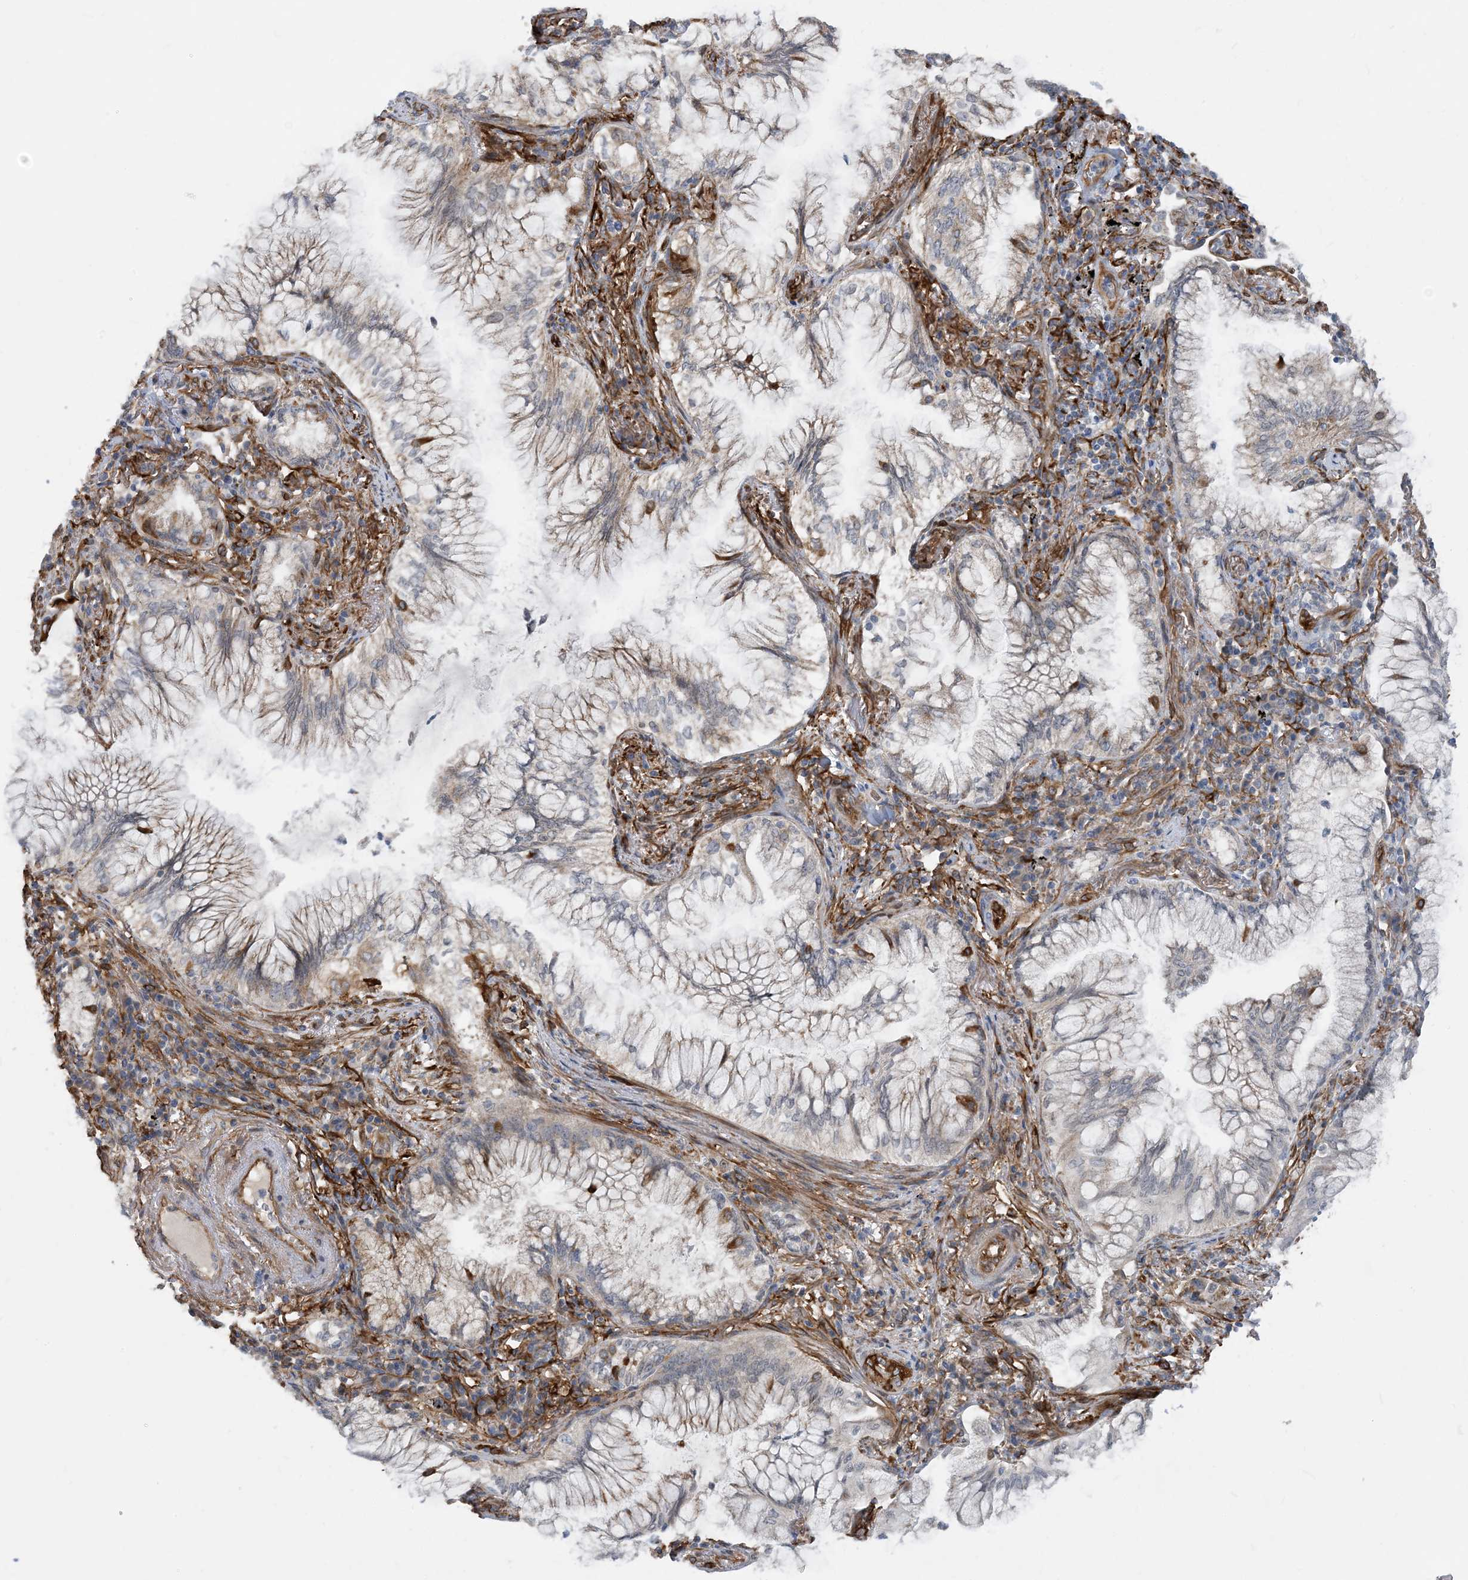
{"staining": {"intensity": "weak", "quantity": "25%-75%", "location": "cytoplasmic/membranous"}, "tissue": "lung cancer", "cell_type": "Tumor cells", "image_type": "cancer", "snomed": [{"axis": "morphology", "description": "Adenocarcinoma, NOS"}, {"axis": "topography", "description": "Lung"}], "caption": "Immunohistochemical staining of lung adenocarcinoma shows low levels of weak cytoplasmic/membranous positivity in approximately 25%-75% of tumor cells.", "gene": "EIF2A", "patient": {"sex": "female", "age": 70}}